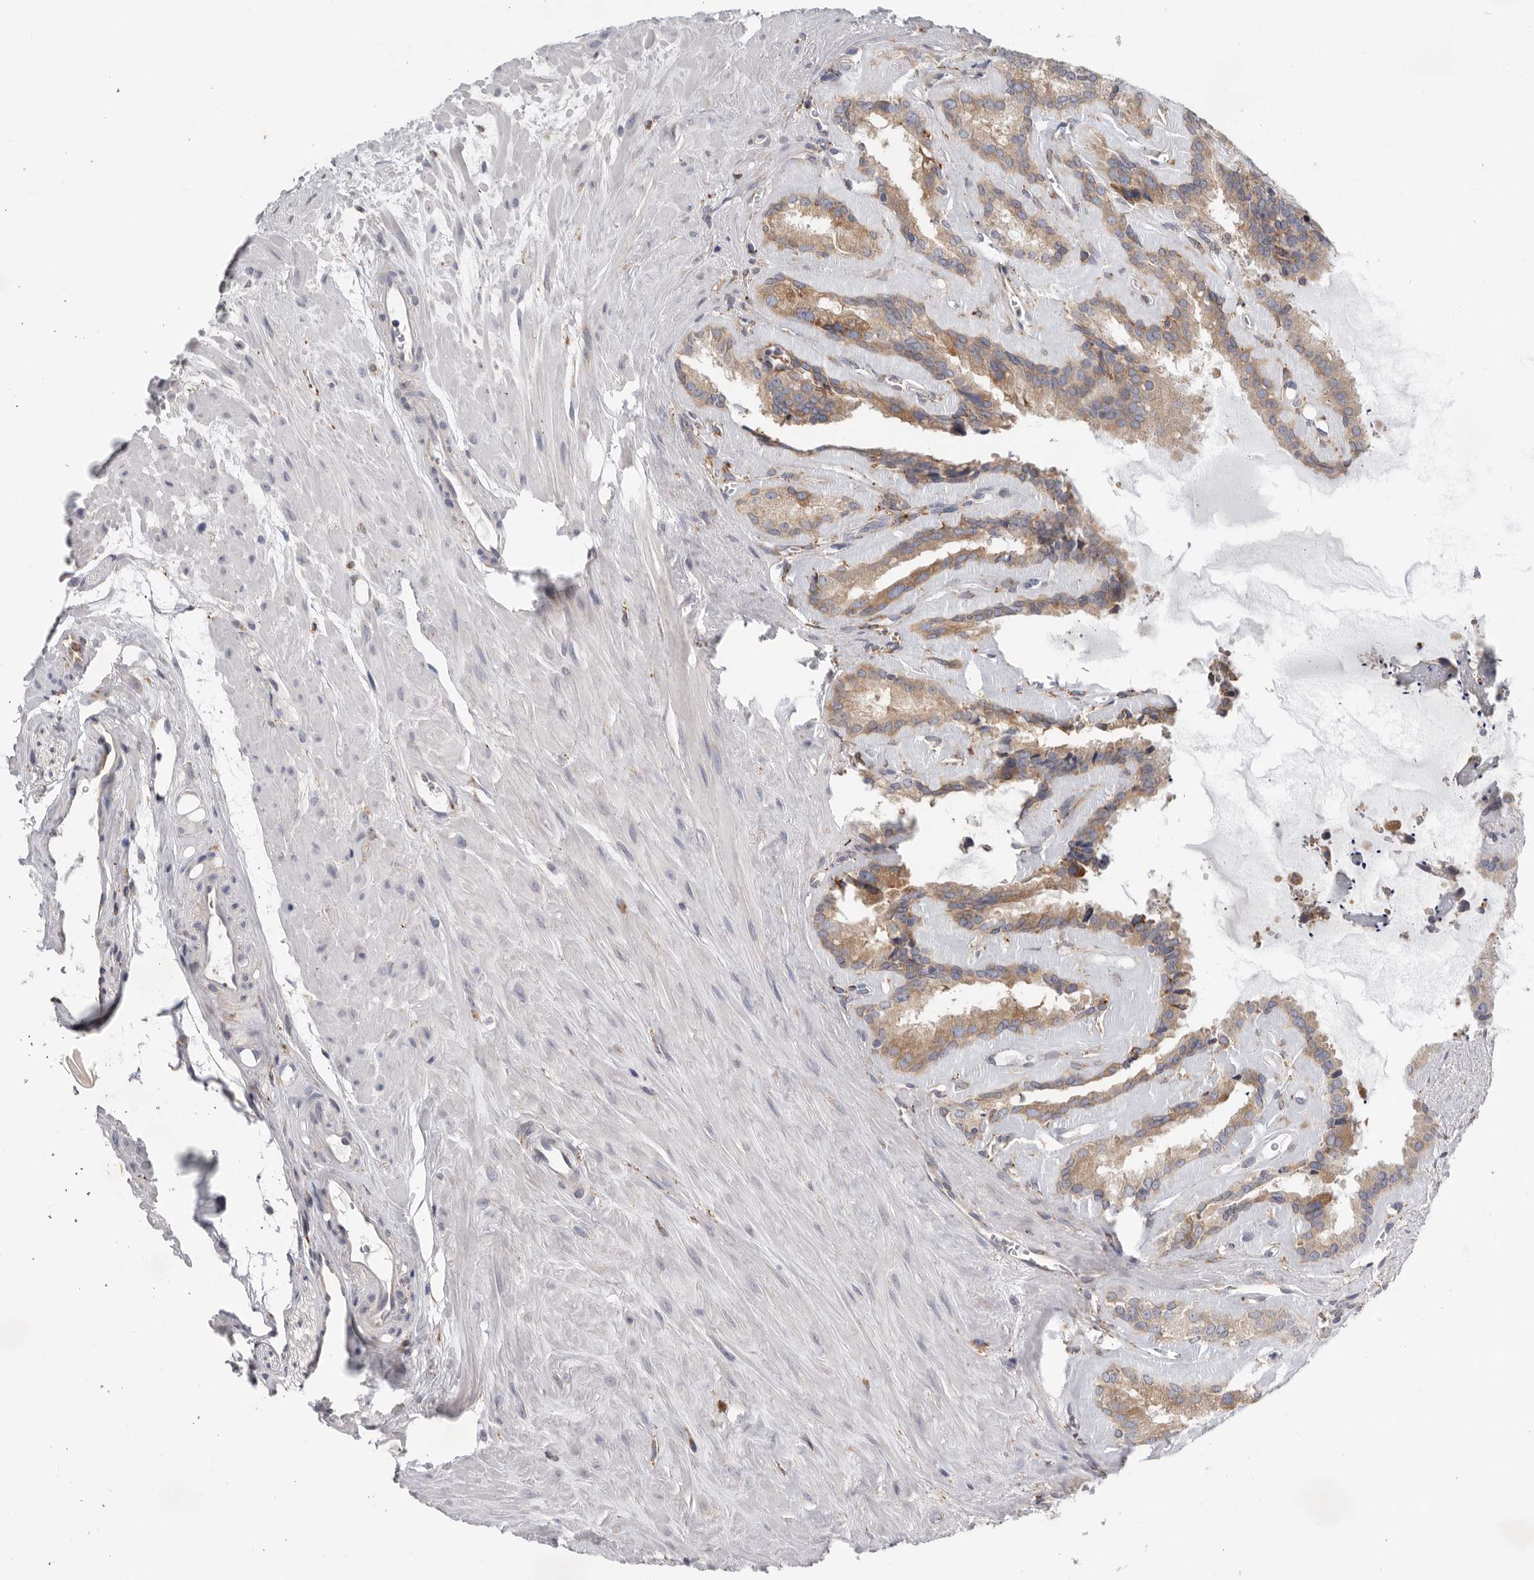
{"staining": {"intensity": "moderate", "quantity": ">75%", "location": "cytoplasmic/membranous"}, "tissue": "seminal vesicle", "cell_type": "Glandular cells", "image_type": "normal", "snomed": [{"axis": "morphology", "description": "Normal tissue, NOS"}, {"axis": "topography", "description": "Prostate"}, {"axis": "topography", "description": "Seminal veicle"}], "caption": "A medium amount of moderate cytoplasmic/membranous expression is present in approximately >75% of glandular cells in unremarkable seminal vesicle. The staining is performed using DAB (3,3'-diaminobenzidine) brown chromogen to label protein expression. The nuclei are counter-stained blue using hematoxylin.", "gene": "GANAB", "patient": {"sex": "male", "age": 59}}